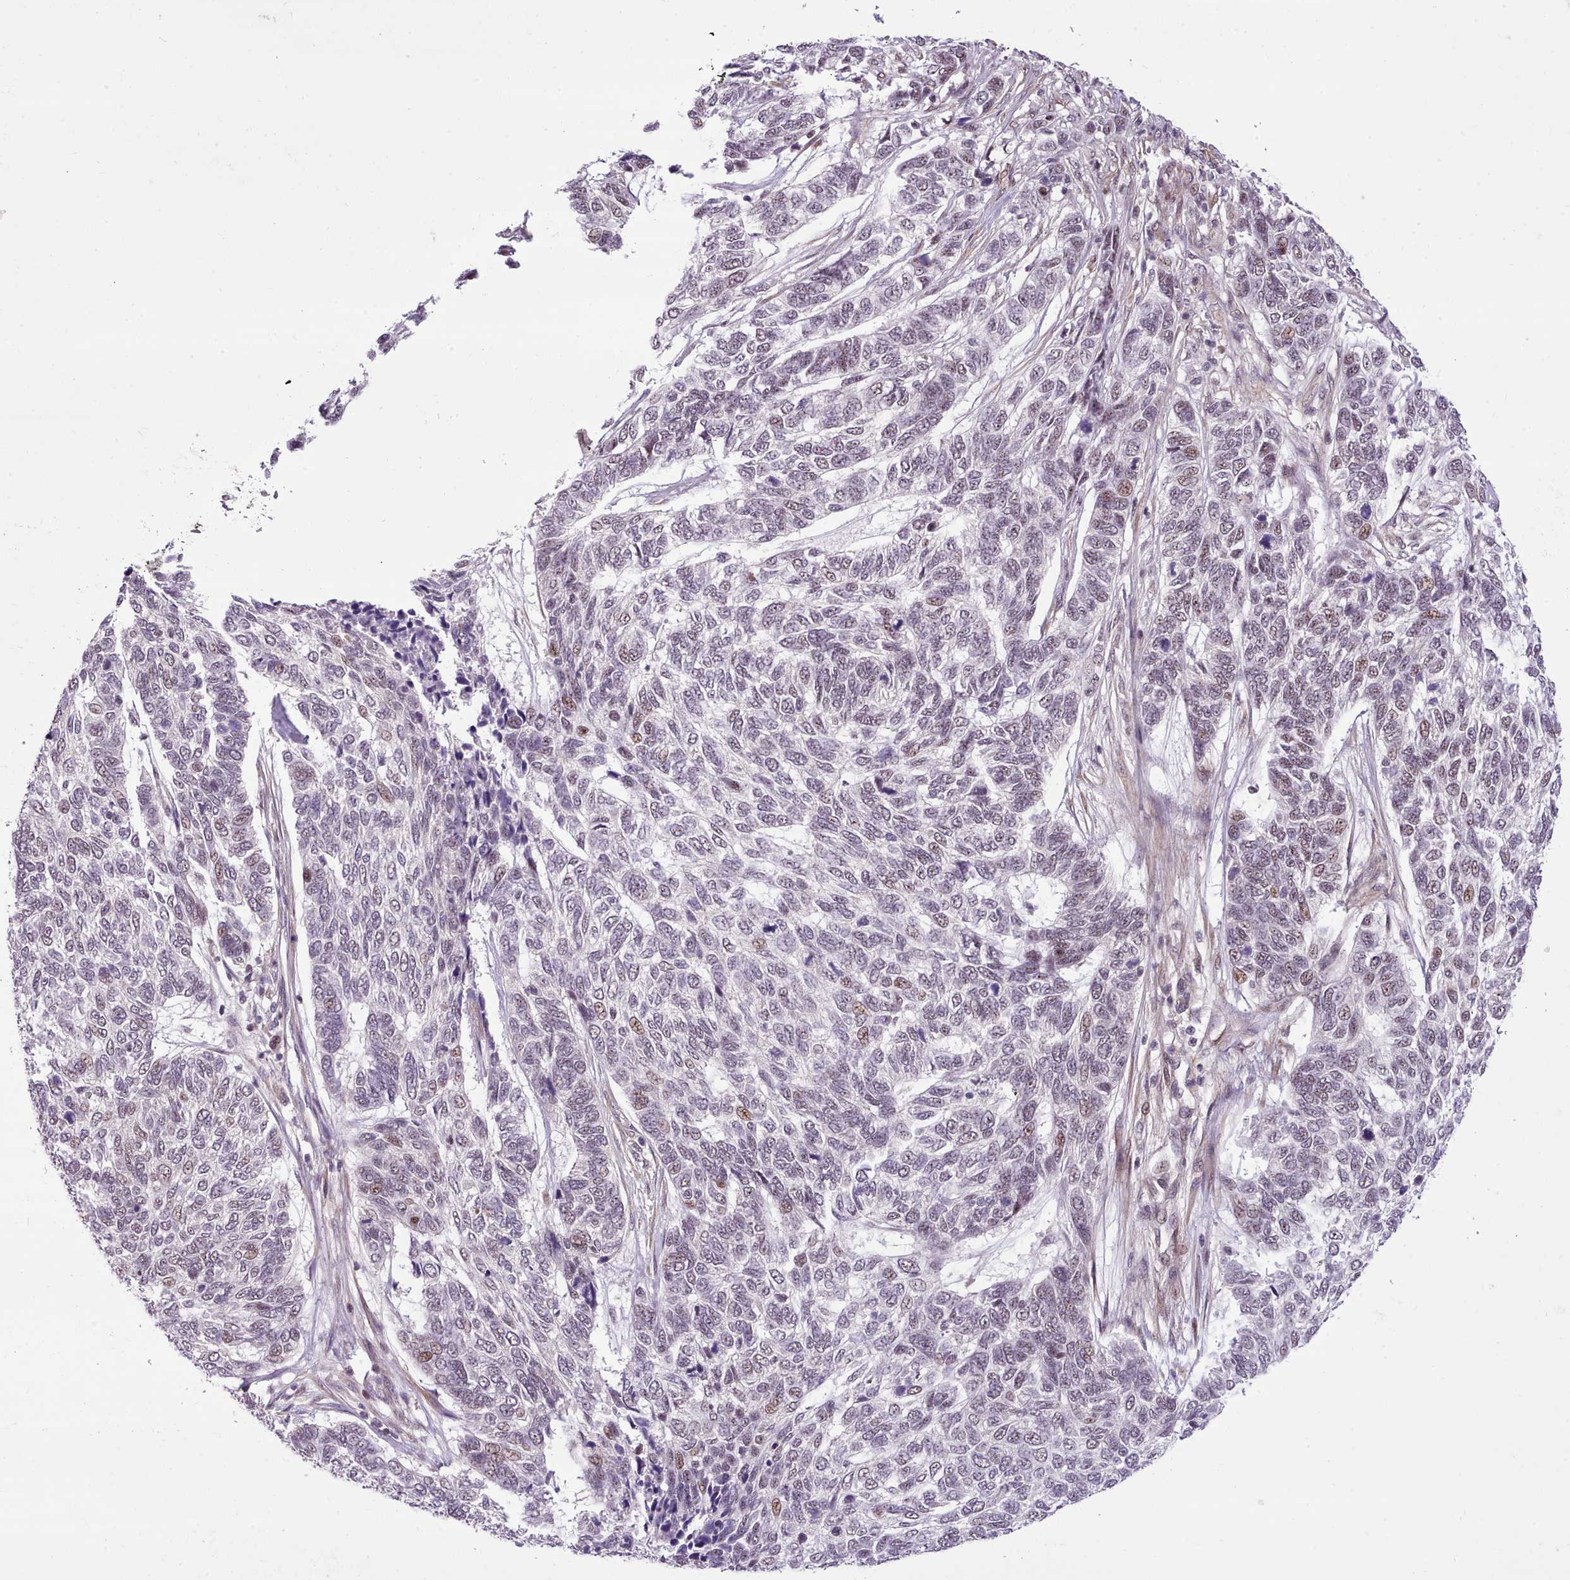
{"staining": {"intensity": "moderate", "quantity": "<25%", "location": "nuclear"}, "tissue": "skin cancer", "cell_type": "Tumor cells", "image_type": "cancer", "snomed": [{"axis": "morphology", "description": "Basal cell carcinoma"}, {"axis": "topography", "description": "Skin"}], "caption": "Skin cancer (basal cell carcinoma) stained for a protein exhibits moderate nuclear positivity in tumor cells.", "gene": "HOXB7", "patient": {"sex": "female", "age": 65}}